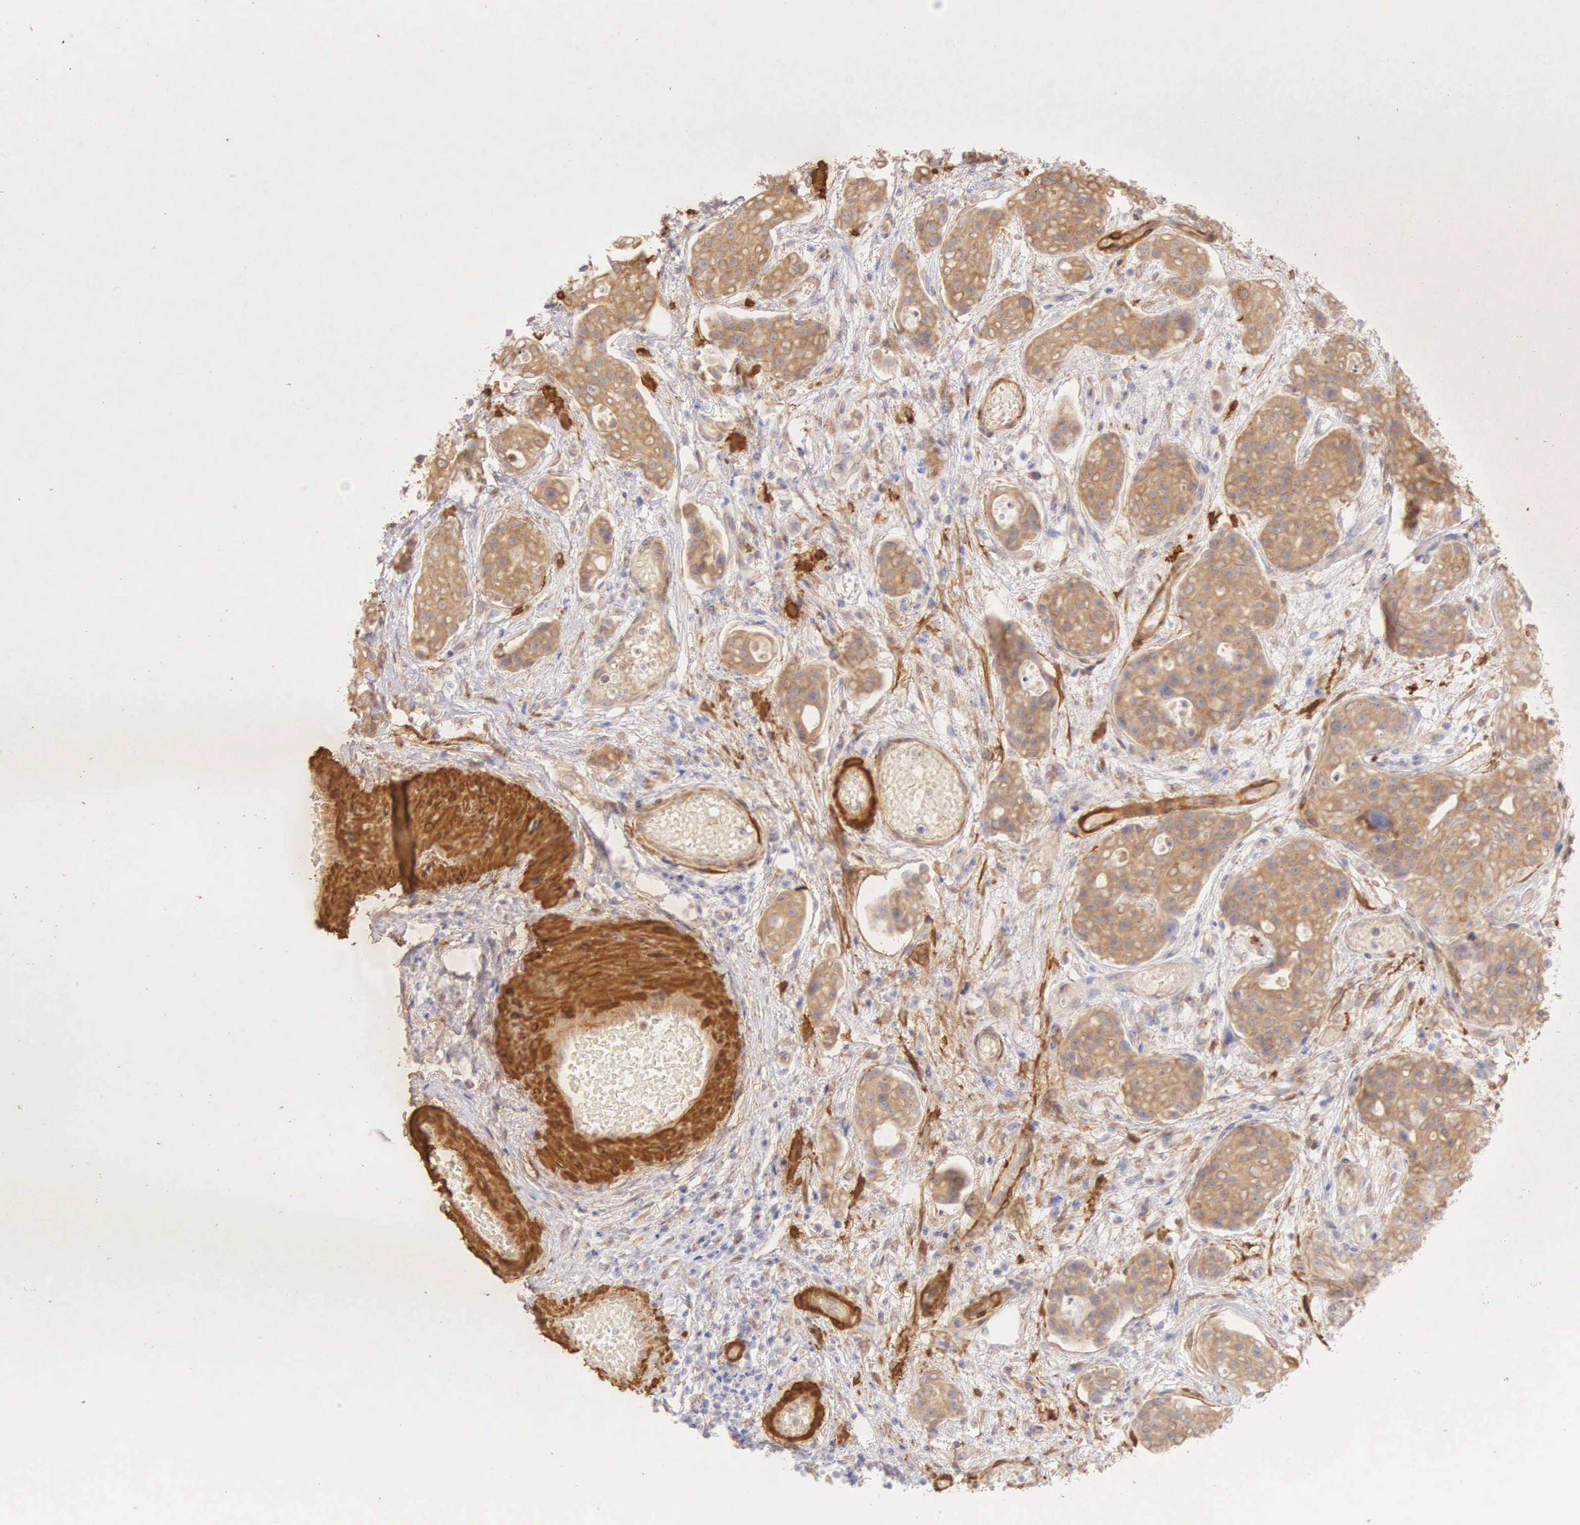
{"staining": {"intensity": "moderate", "quantity": "25%-75%", "location": "cytoplasmic/membranous"}, "tissue": "urothelial cancer", "cell_type": "Tumor cells", "image_type": "cancer", "snomed": [{"axis": "morphology", "description": "Urothelial carcinoma, High grade"}, {"axis": "topography", "description": "Urinary bladder"}], "caption": "A medium amount of moderate cytoplasmic/membranous staining is seen in approximately 25%-75% of tumor cells in urothelial cancer tissue.", "gene": "CNN1", "patient": {"sex": "male", "age": 78}}